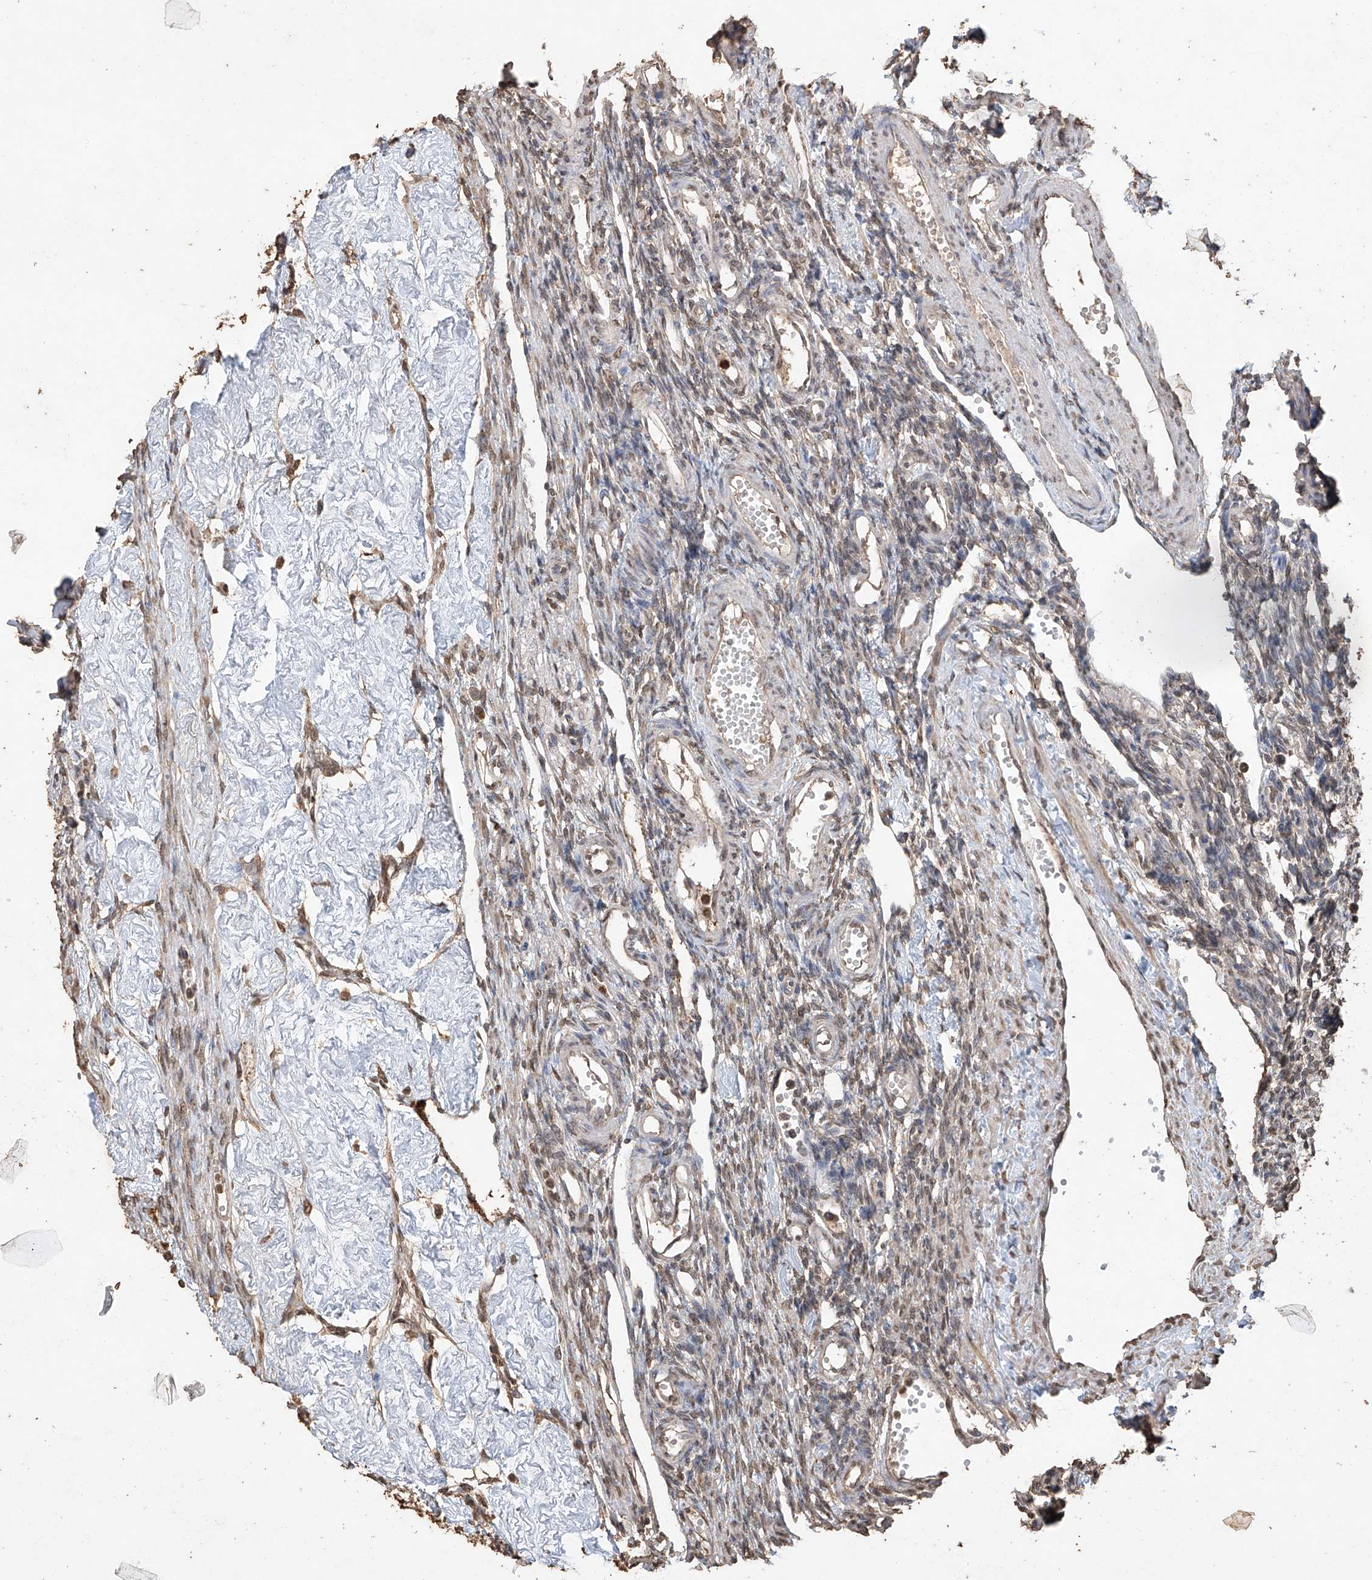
{"staining": {"intensity": "moderate", "quantity": "25%-75%", "location": "cytoplasmic/membranous,nuclear"}, "tissue": "ovary", "cell_type": "Ovarian stroma cells", "image_type": "normal", "snomed": [{"axis": "morphology", "description": "Normal tissue, NOS"}, {"axis": "morphology", "description": "Cyst, NOS"}, {"axis": "topography", "description": "Ovary"}], "caption": "Ovary stained with DAB IHC reveals medium levels of moderate cytoplasmic/membranous,nuclear staining in about 25%-75% of ovarian stroma cells.", "gene": "ELOVL1", "patient": {"sex": "female", "age": 33}}